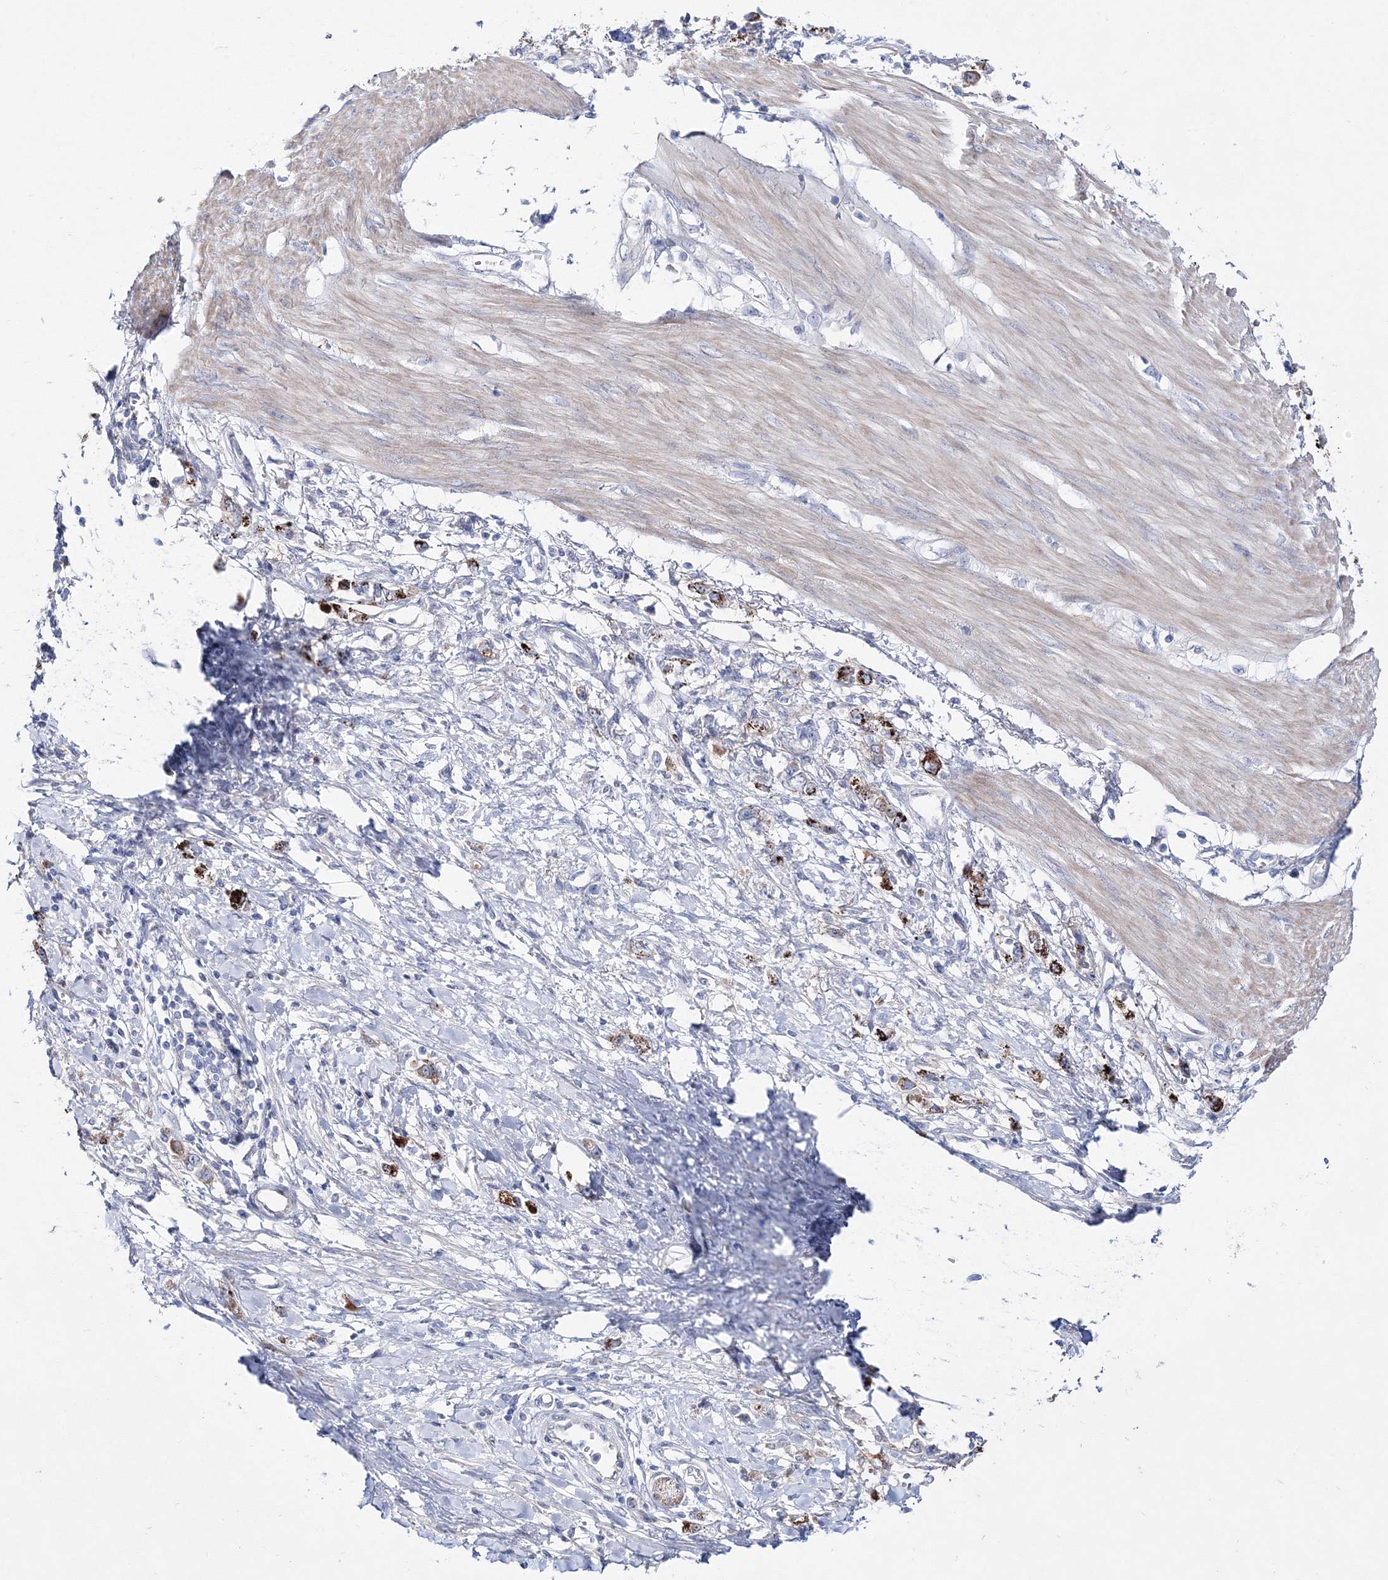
{"staining": {"intensity": "moderate", "quantity": ">75%", "location": "cytoplasmic/membranous"}, "tissue": "stomach cancer", "cell_type": "Tumor cells", "image_type": "cancer", "snomed": [{"axis": "morphology", "description": "Adenocarcinoma, NOS"}, {"axis": "topography", "description": "Stomach"}], "caption": "Stomach adenocarcinoma stained for a protein (brown) shows moderate cytoplasmic/membranous positive expression in about >75% of tumor cells.", "gene": "ARHGAP32", "patient": {"sex": "female", "age": 76}}